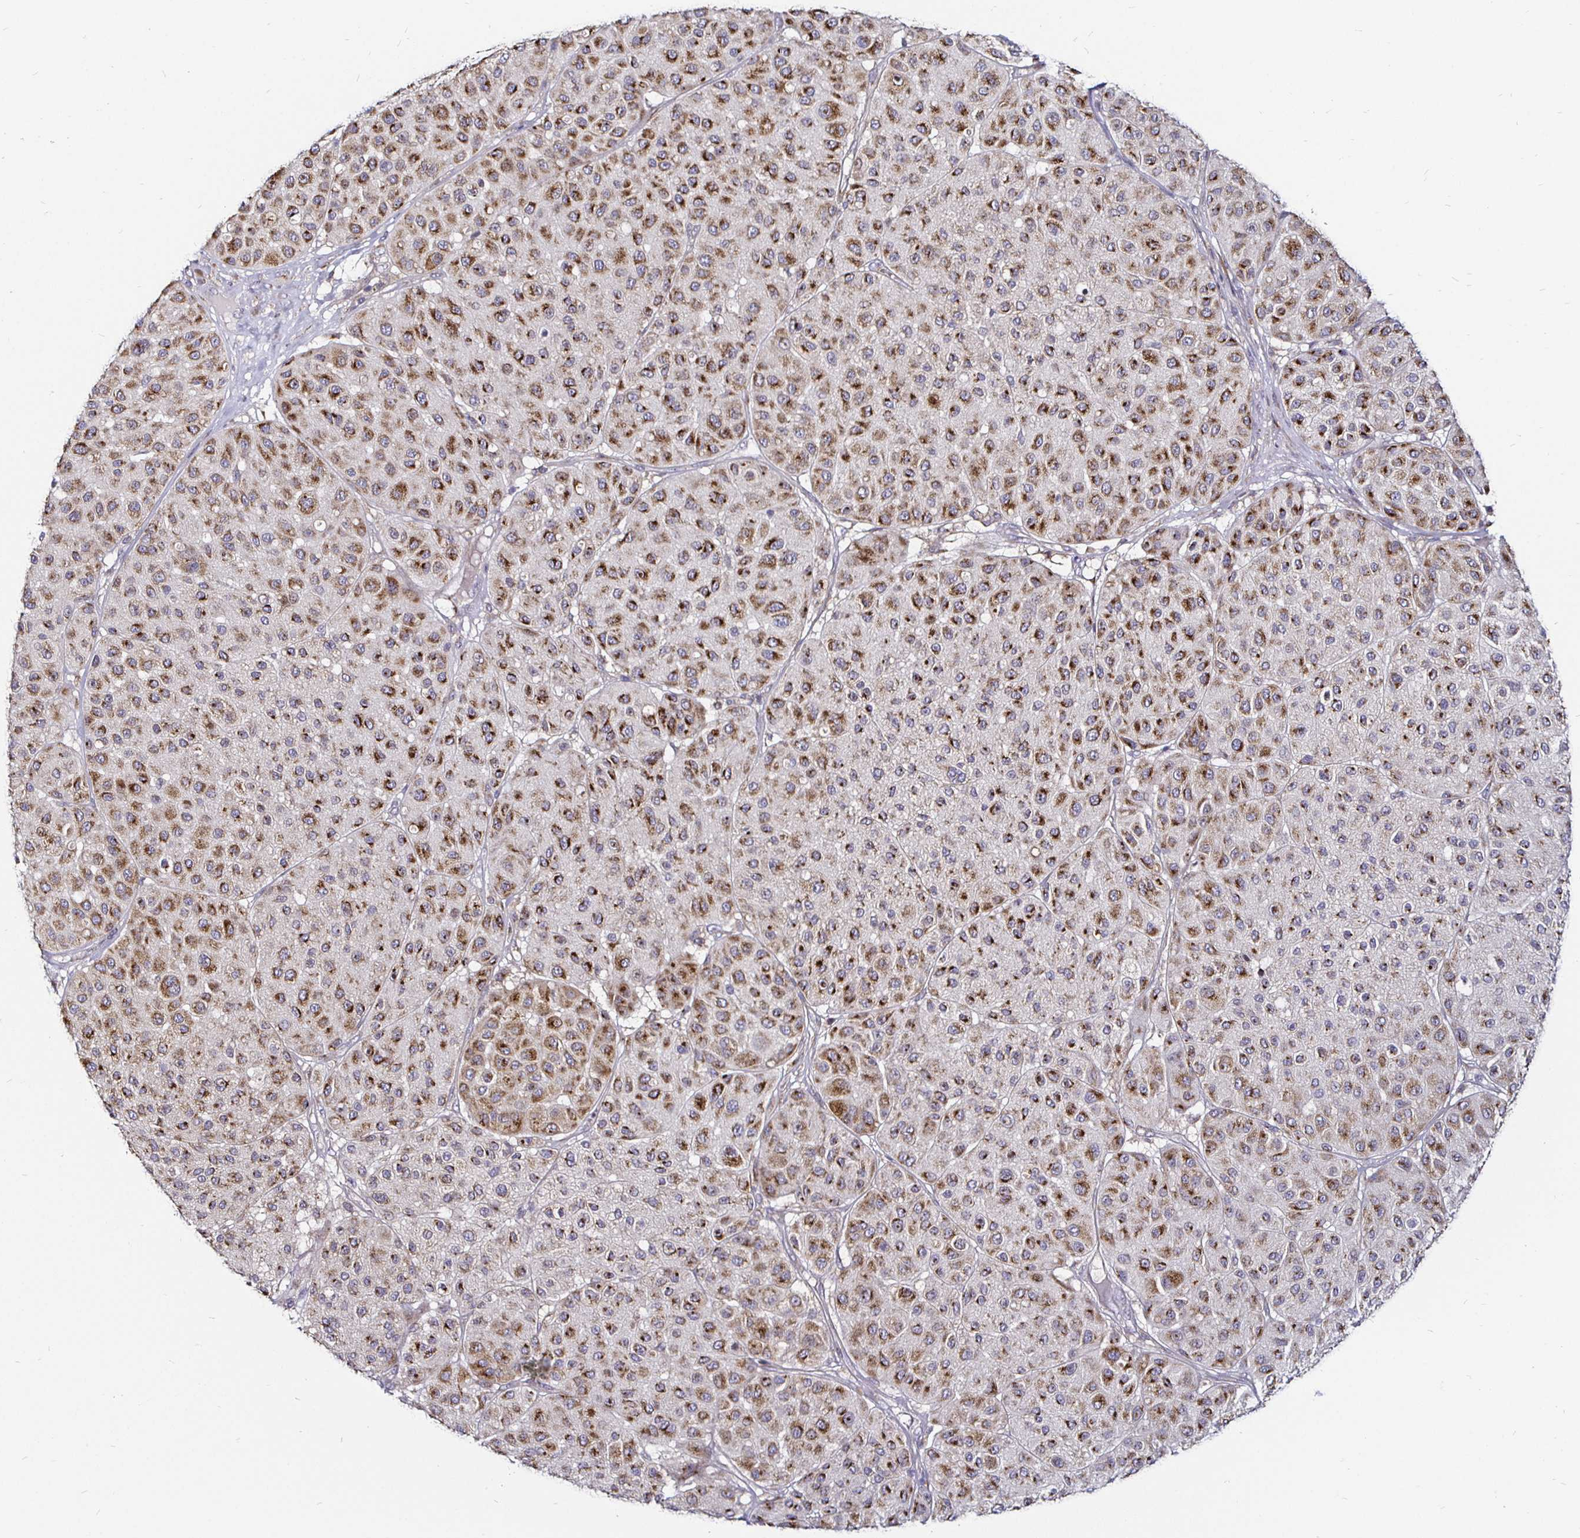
{"staining": {"intensity": "strong", "quantity": "25%-75%", "location": "cytoplasmic/membranous"}, "tissue": "melanoma", "cell_type": "Tumor cells", "image_type": "cancer", "snomed": [{"axis": "morphology", "description": "Malignant melanoma, Metastatic site"}, {"axis": "topography", "description": "Smooth muscle"}], "caption": "Brown immunohistochemical staining in malignant melanoma (metastatic site) demonstrates strong cytoplasmic/membranous staining in approximately 25%-75% of tumor cells.", "gene": "ATG3", "patient": {"sex": "male", "age": 41}}